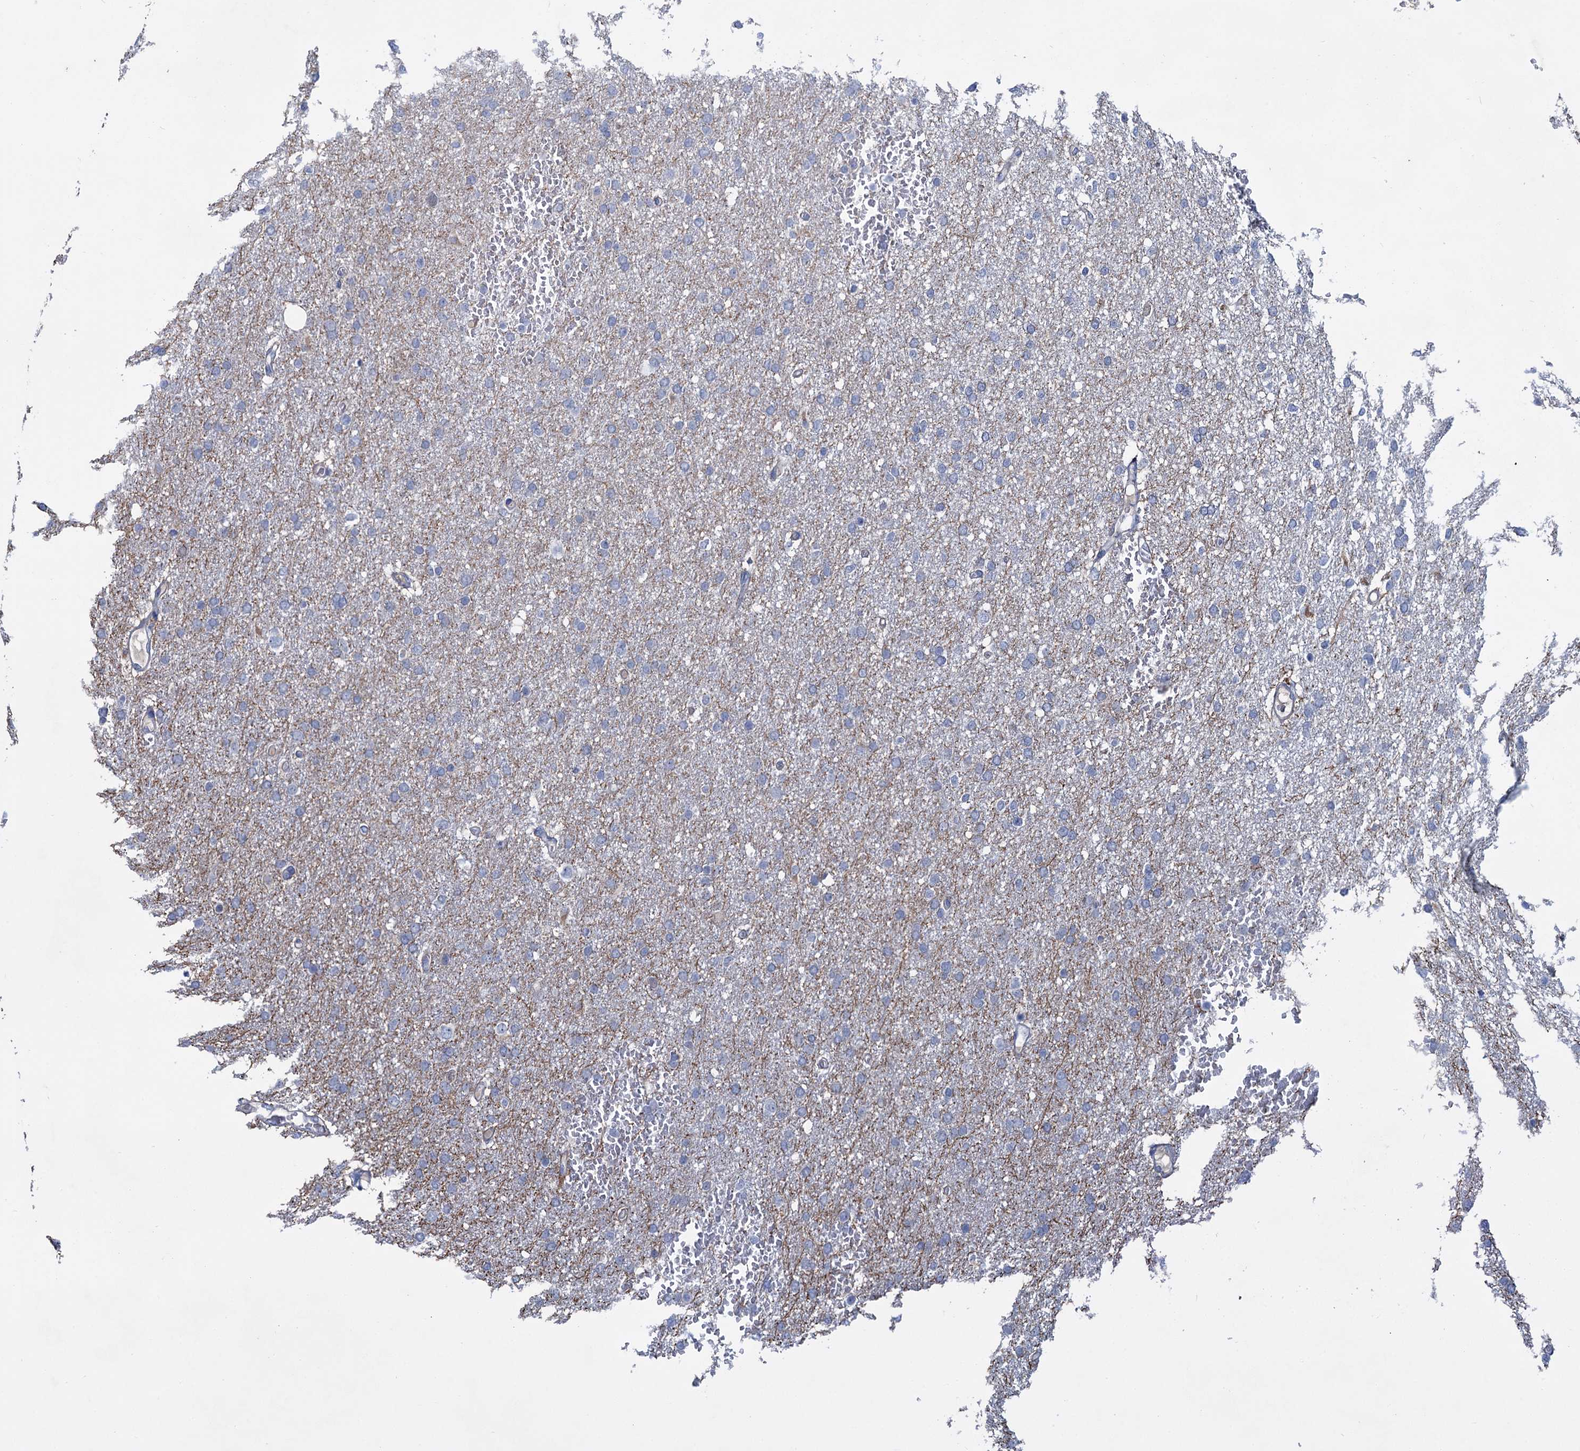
{"staining": {"intensity": "negative", "quantity": "none", "location": "none"}, "tissue": "glioma", "cell_type": "Tumor cells", "image_type": "cancer", "snomed": [{"axis": "morphology", "description": "Glioma, malignant, High grade"}, {"axis": "topography", "description": "Cerebral cortex"}], "caption": "This is an immunohistochemistry image of human malignant glioma (high-grade). There is no positivity in tumor cells.", "gene": "FAM111B", "patient": {"sex": "female", "age": 36}}